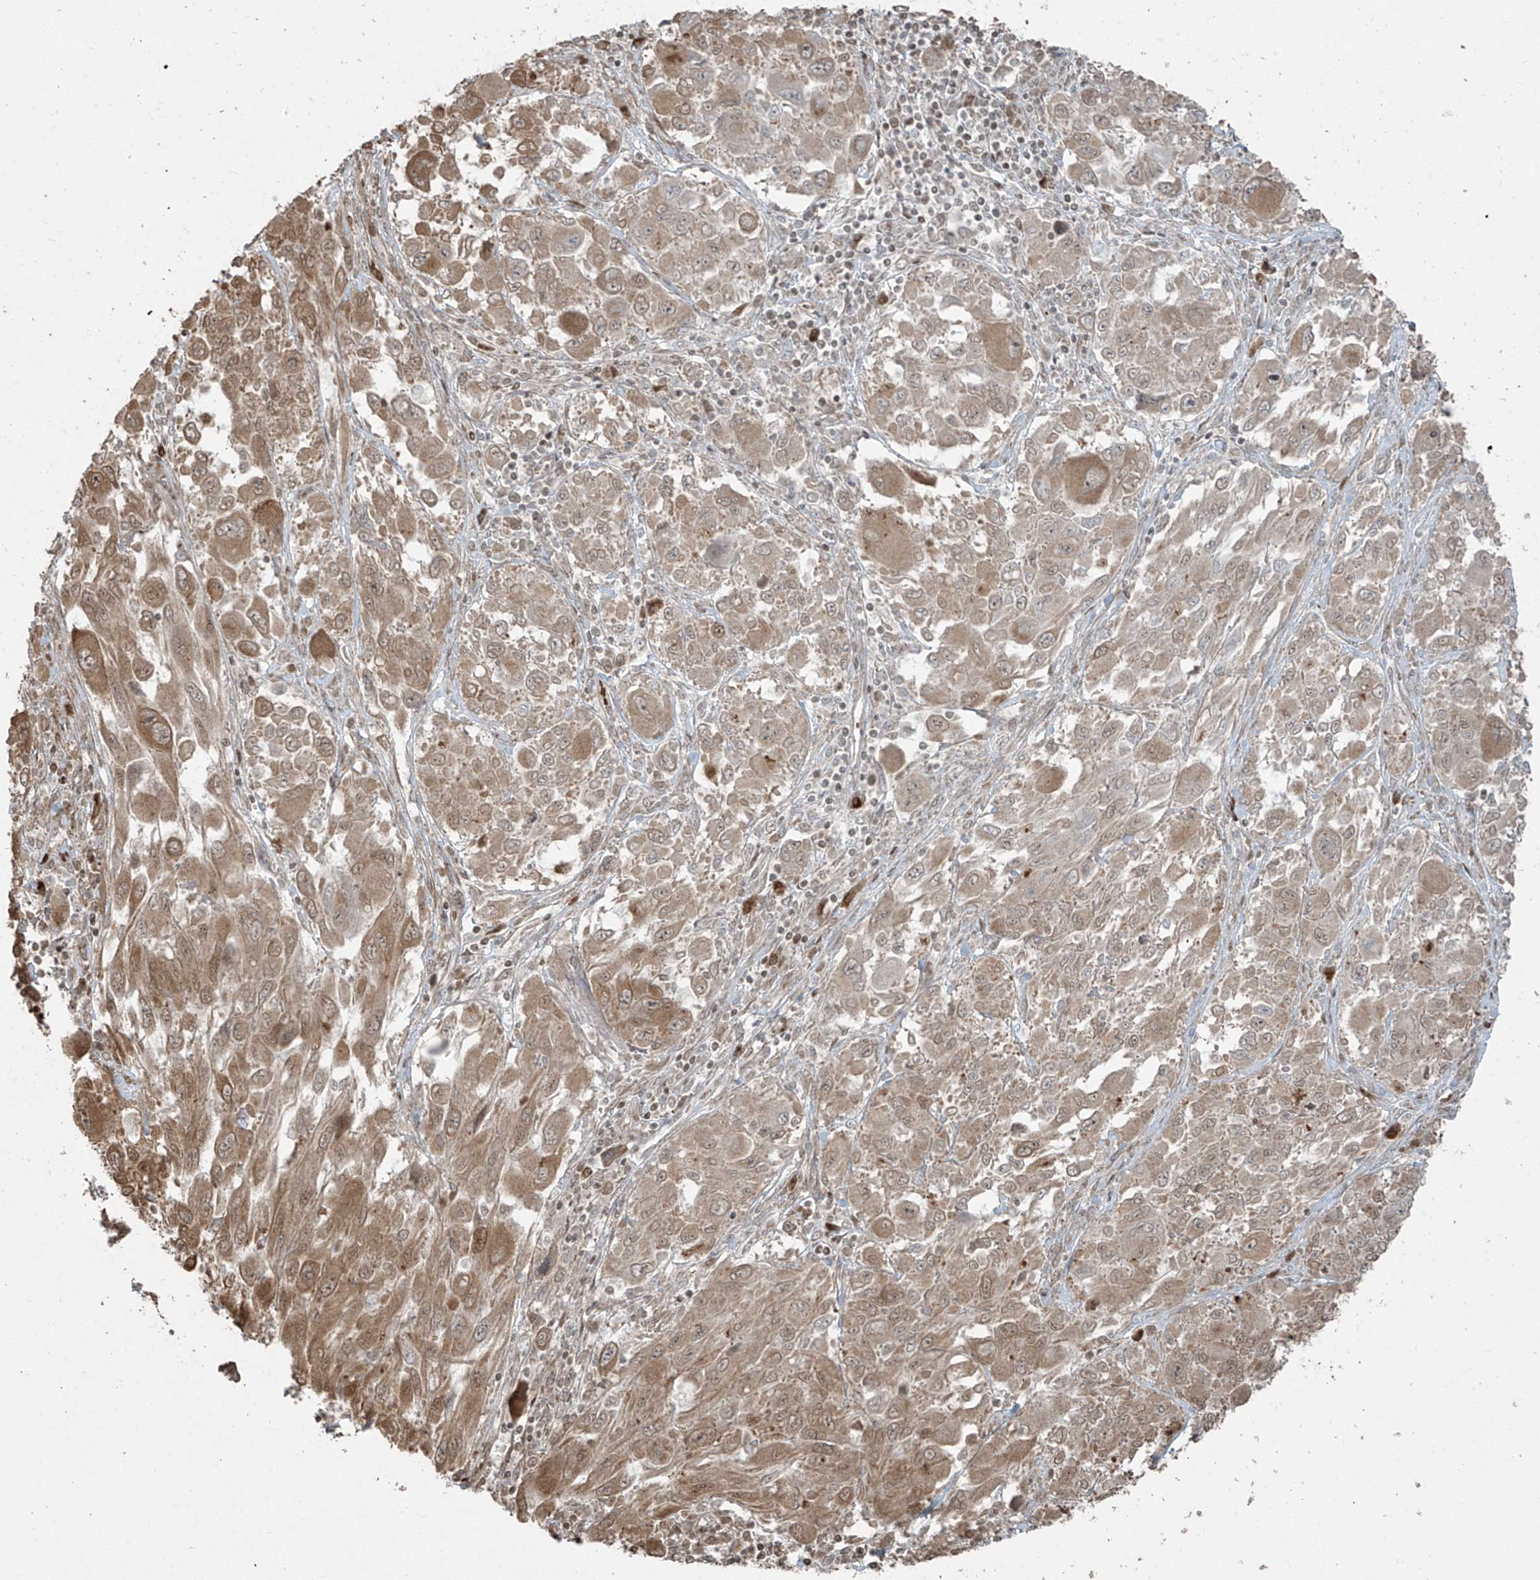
{"staining": {"intensity": "moderate", "quantity": ">75%", "location": "cytoplasmic/membranous,nuclear"}, "tissue": "melanoma", "cell_type": "Tumor cells", "image_type": "cancer", "snomed": [{"axis": "morphology", "description": "Malignant melanoma, NOS"}, {"axis": "topography", "description": "Skin"}], "caption": "IHC (DAB (3,3'-diaminobenzidine)) staining of human malignant melanoma shows moderate cytoplasmic/membranous and nuclear protein expression in about >75% of tumor cells.", "gene": "TTC22", "patient": {"sex": "female", "age": 91}}